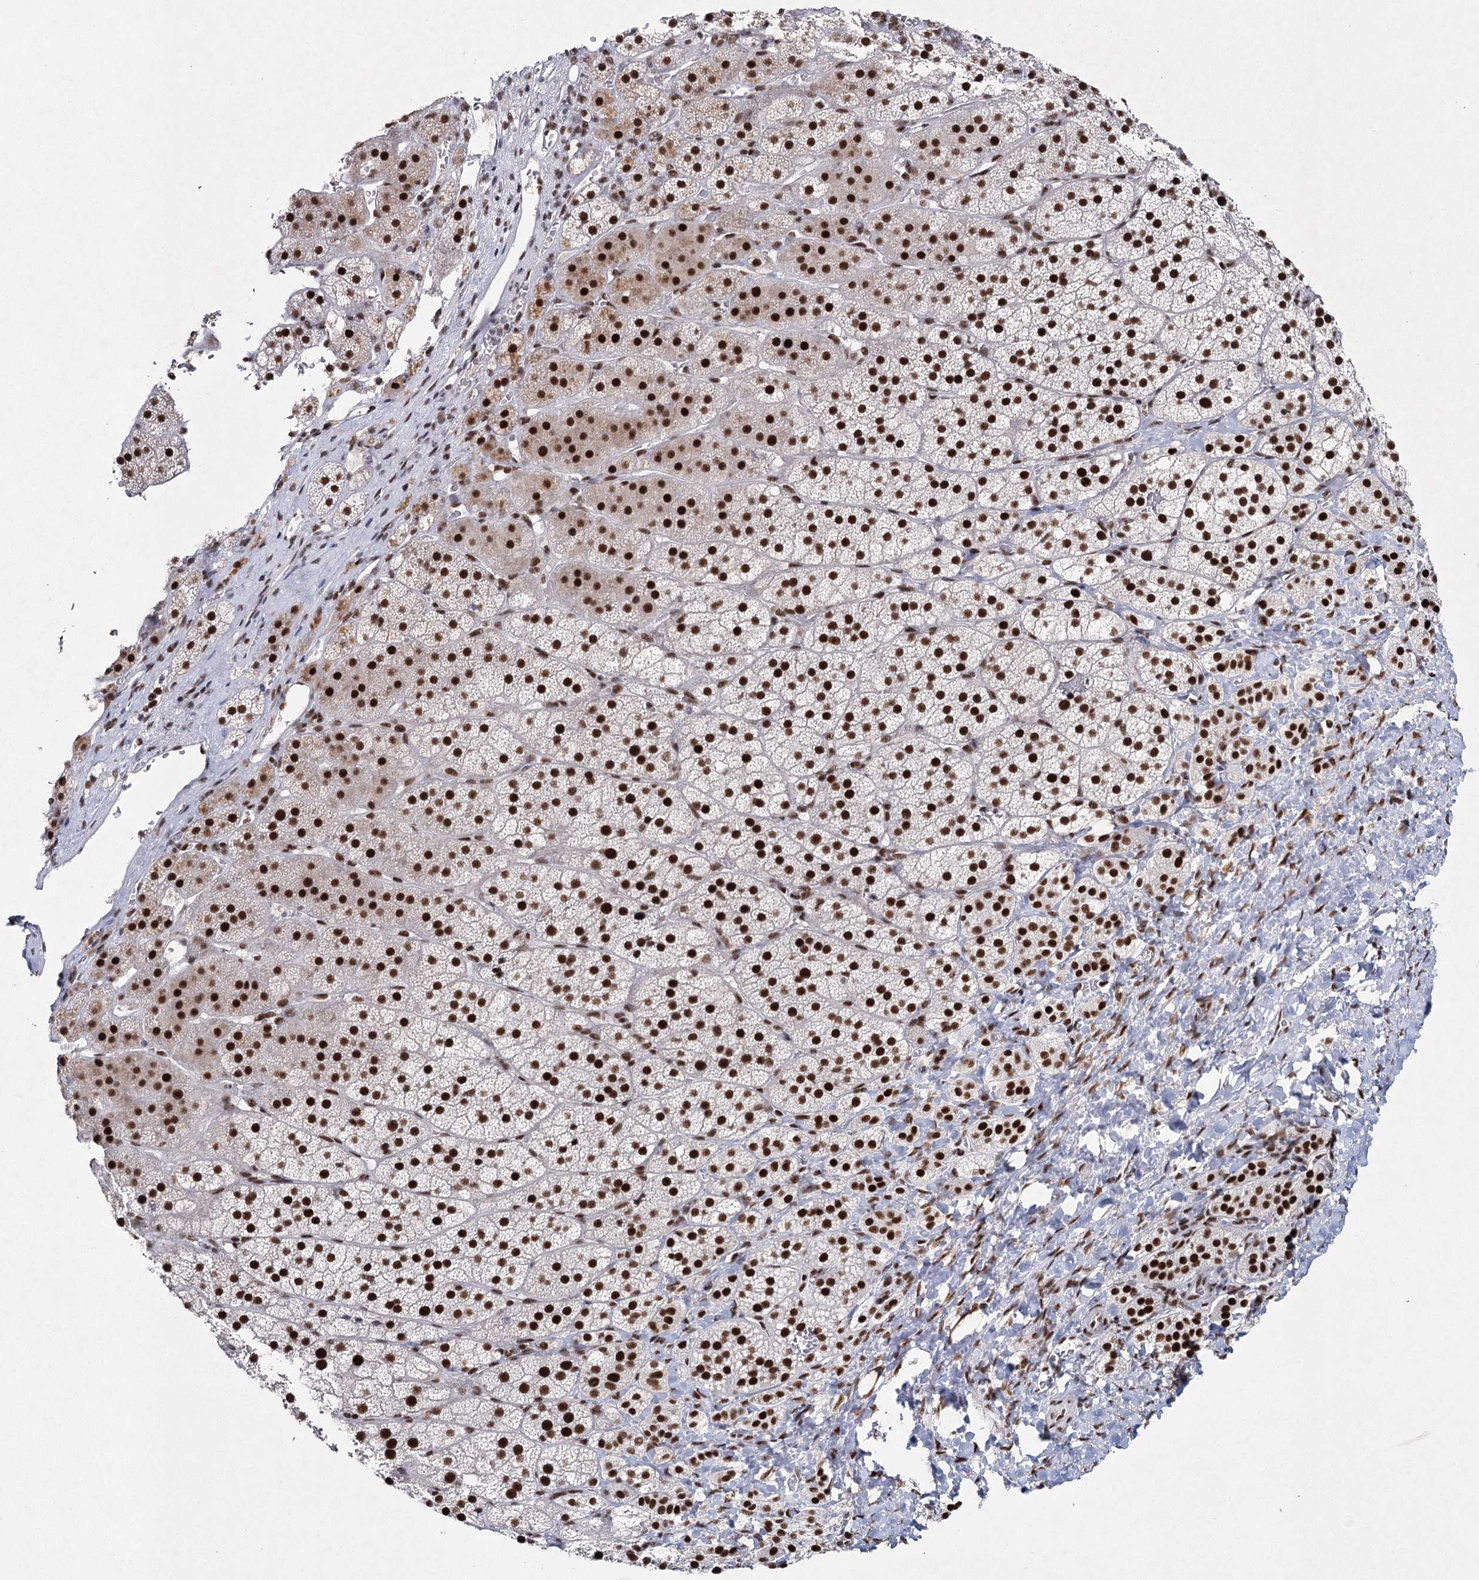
{"staining": {"intensity": "strong", "quantity": ">75%", "location": "nuclear"}, "tissue": "adrenal gland", "cell_type": "Glandular cells", "image_type": "normal", "snomed": [{"axis": "morphology", "description": "Normal tissue, NOS"}, {"axis": "topography", "description": "Adrenal gland"}], "caption": "Strong nuclear expression for a protein is seen in approximately >75% of glandular cells of normal adrenal gland using immunohistochemistry (IHC).", "gene": "SCAF8", "patient": {"sex": "female", "age": 44}}